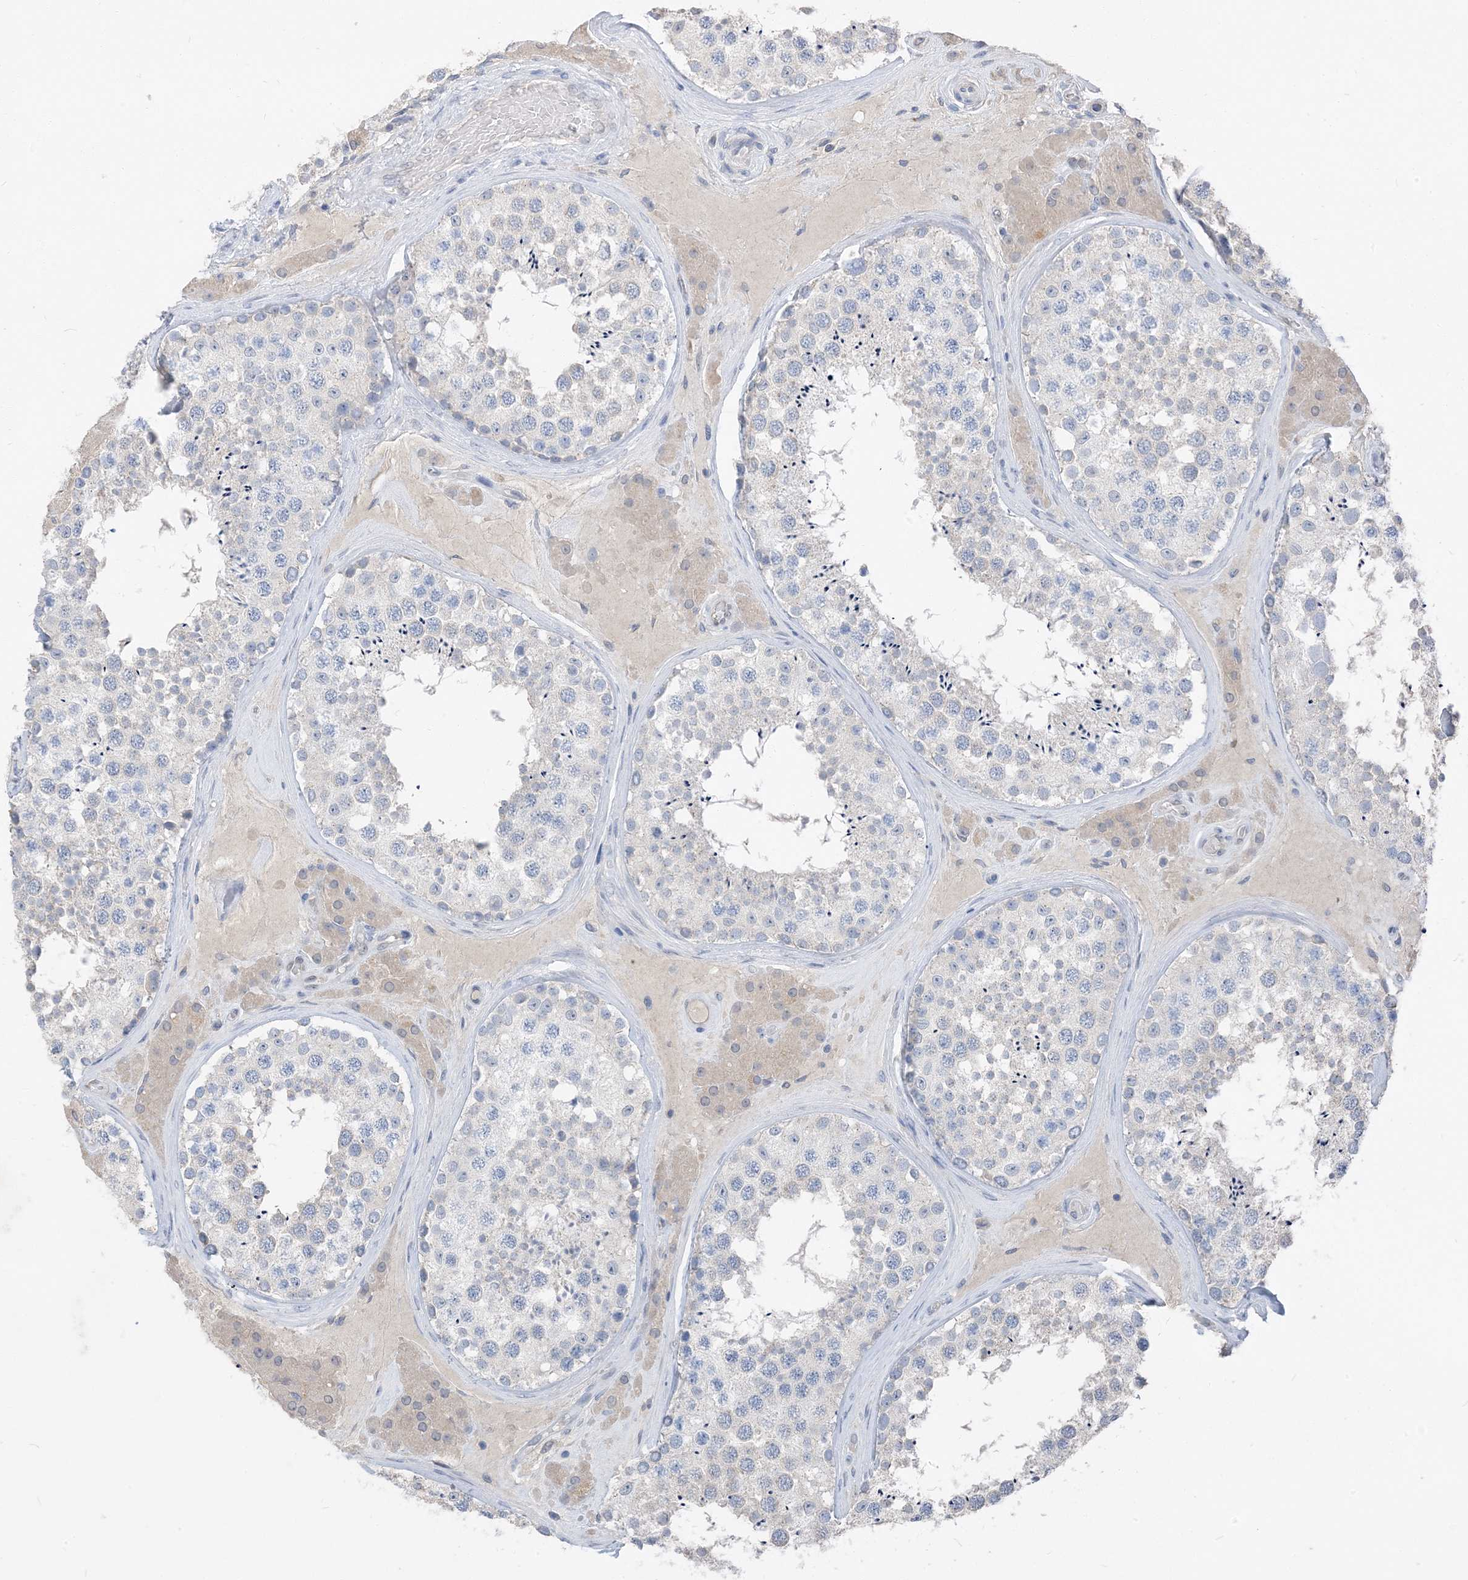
{"staining": {"intensity": "negative", "quantity": "none", "location": "none"}, "tissue": "testis", "cell_type": "Cells in seminiferous ducts", "image_type": "normal", "snomed": [{"axis": "morphology", "description": "Normal tissue, NOS"}, {"axis": "topography", "description": "Testis"}], "caption": "The IHC image has no significant expression in cells in seminiferous ducts of testis. The staining was performed using DAB to visualize the protein expression in brown, while the nuclei were stained in blue with hematoxylin (Magnification: 20x).", "gene": "NCOA7", "patient": {"sex": "male", "age": 46}}